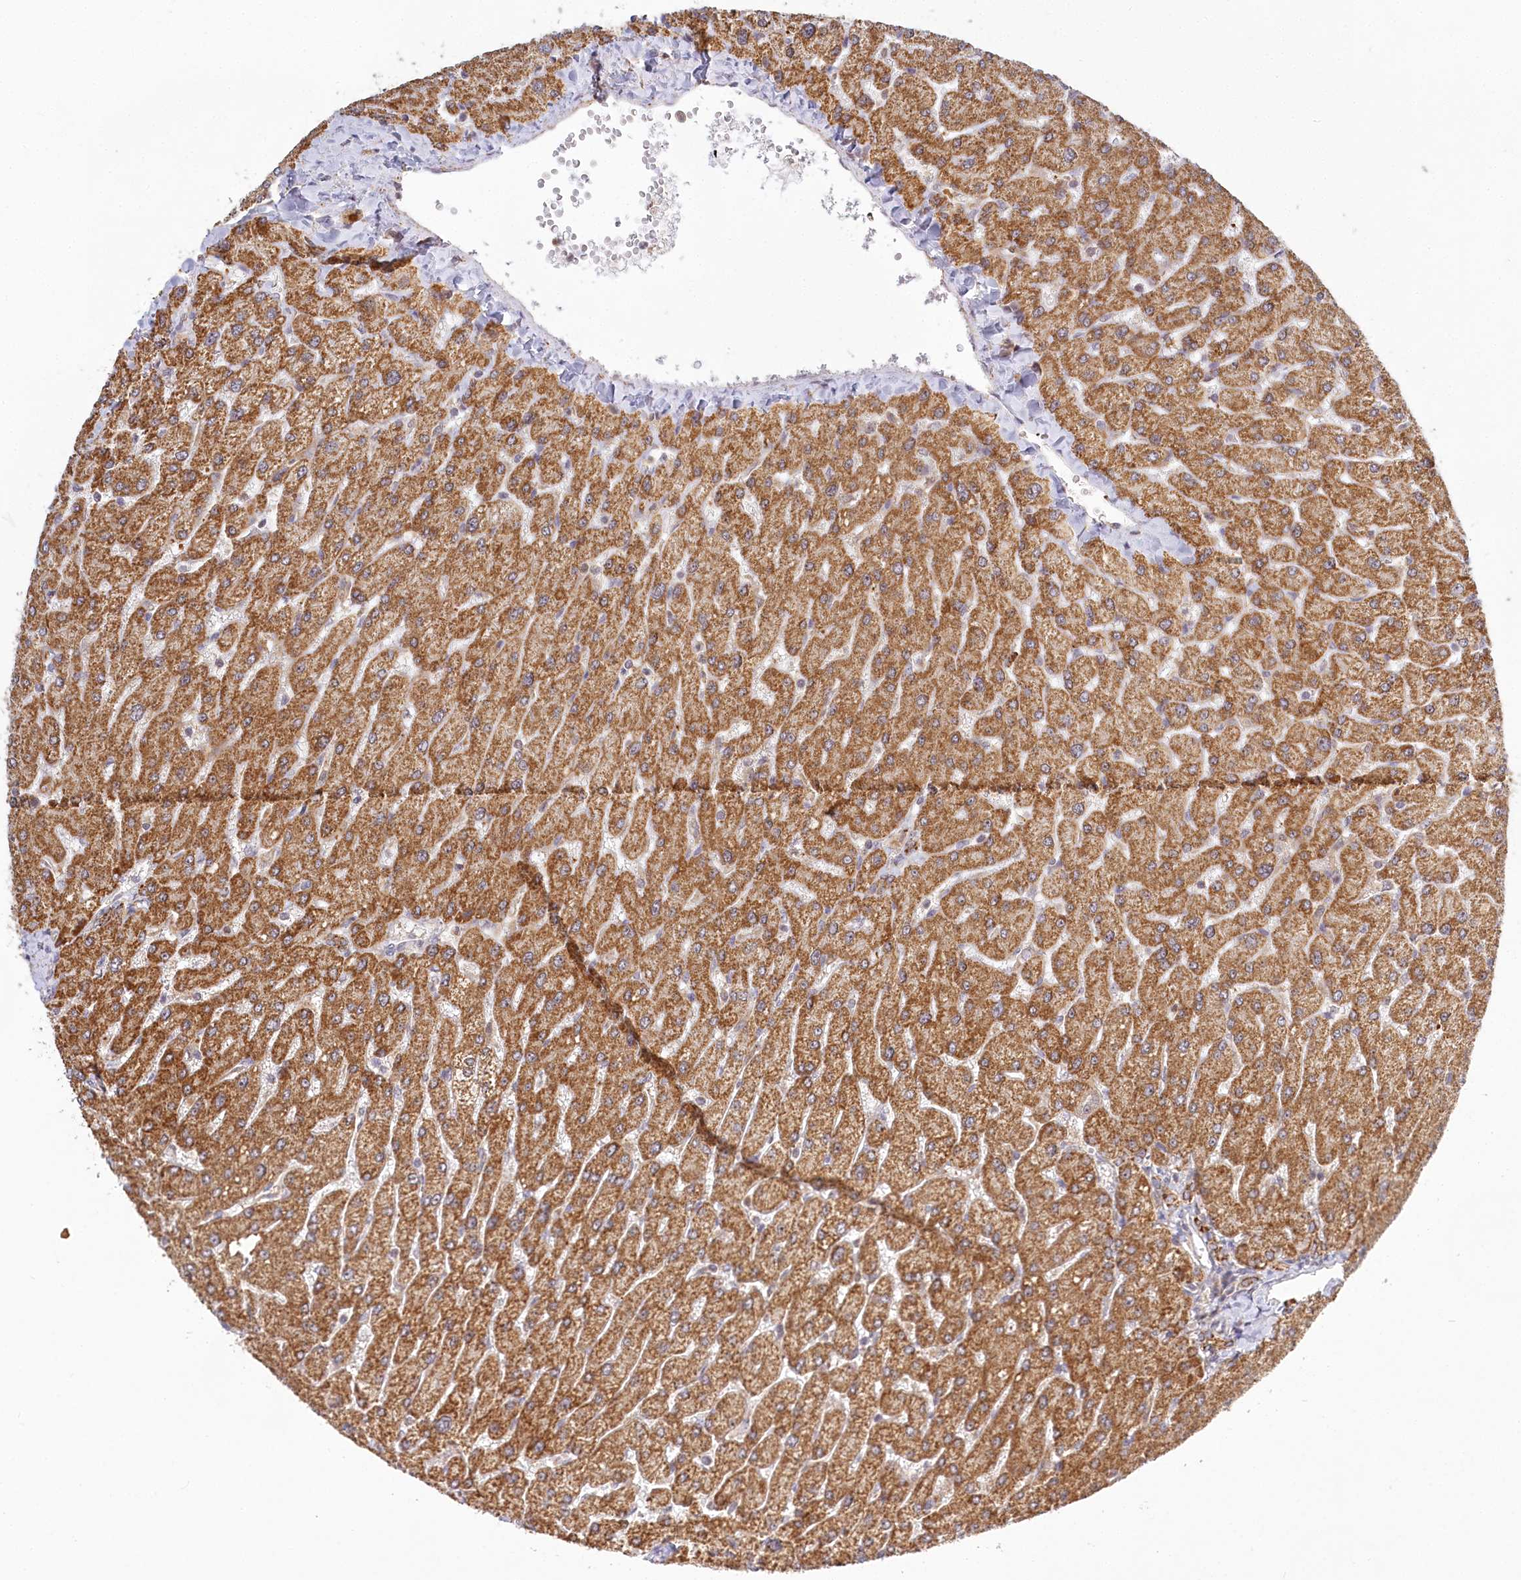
{"staining": {"intensity": "weak", "quantity": ">75%", "location": "cytoplasmic/membranous"}, "tissue": "liver", "cell_type": "Cholangiocytes", "image_type": "normal", "snomed": [{"axis": "morphology", "description": "Normal tissue, NOS"}, {"axis": "topography", "description": "Liver"}], "caption": "A brown stain labels weak cytoplasmic/membranous positivity of a protein in cholangiocytes of unremarkable liver. (DAB (3,3'-diaminobenzidine) IHC, brown staining for protein, blue staining for nuclei).", "gene": "RTN4IP1", "patient": {"sex": "male", "age": 55}}